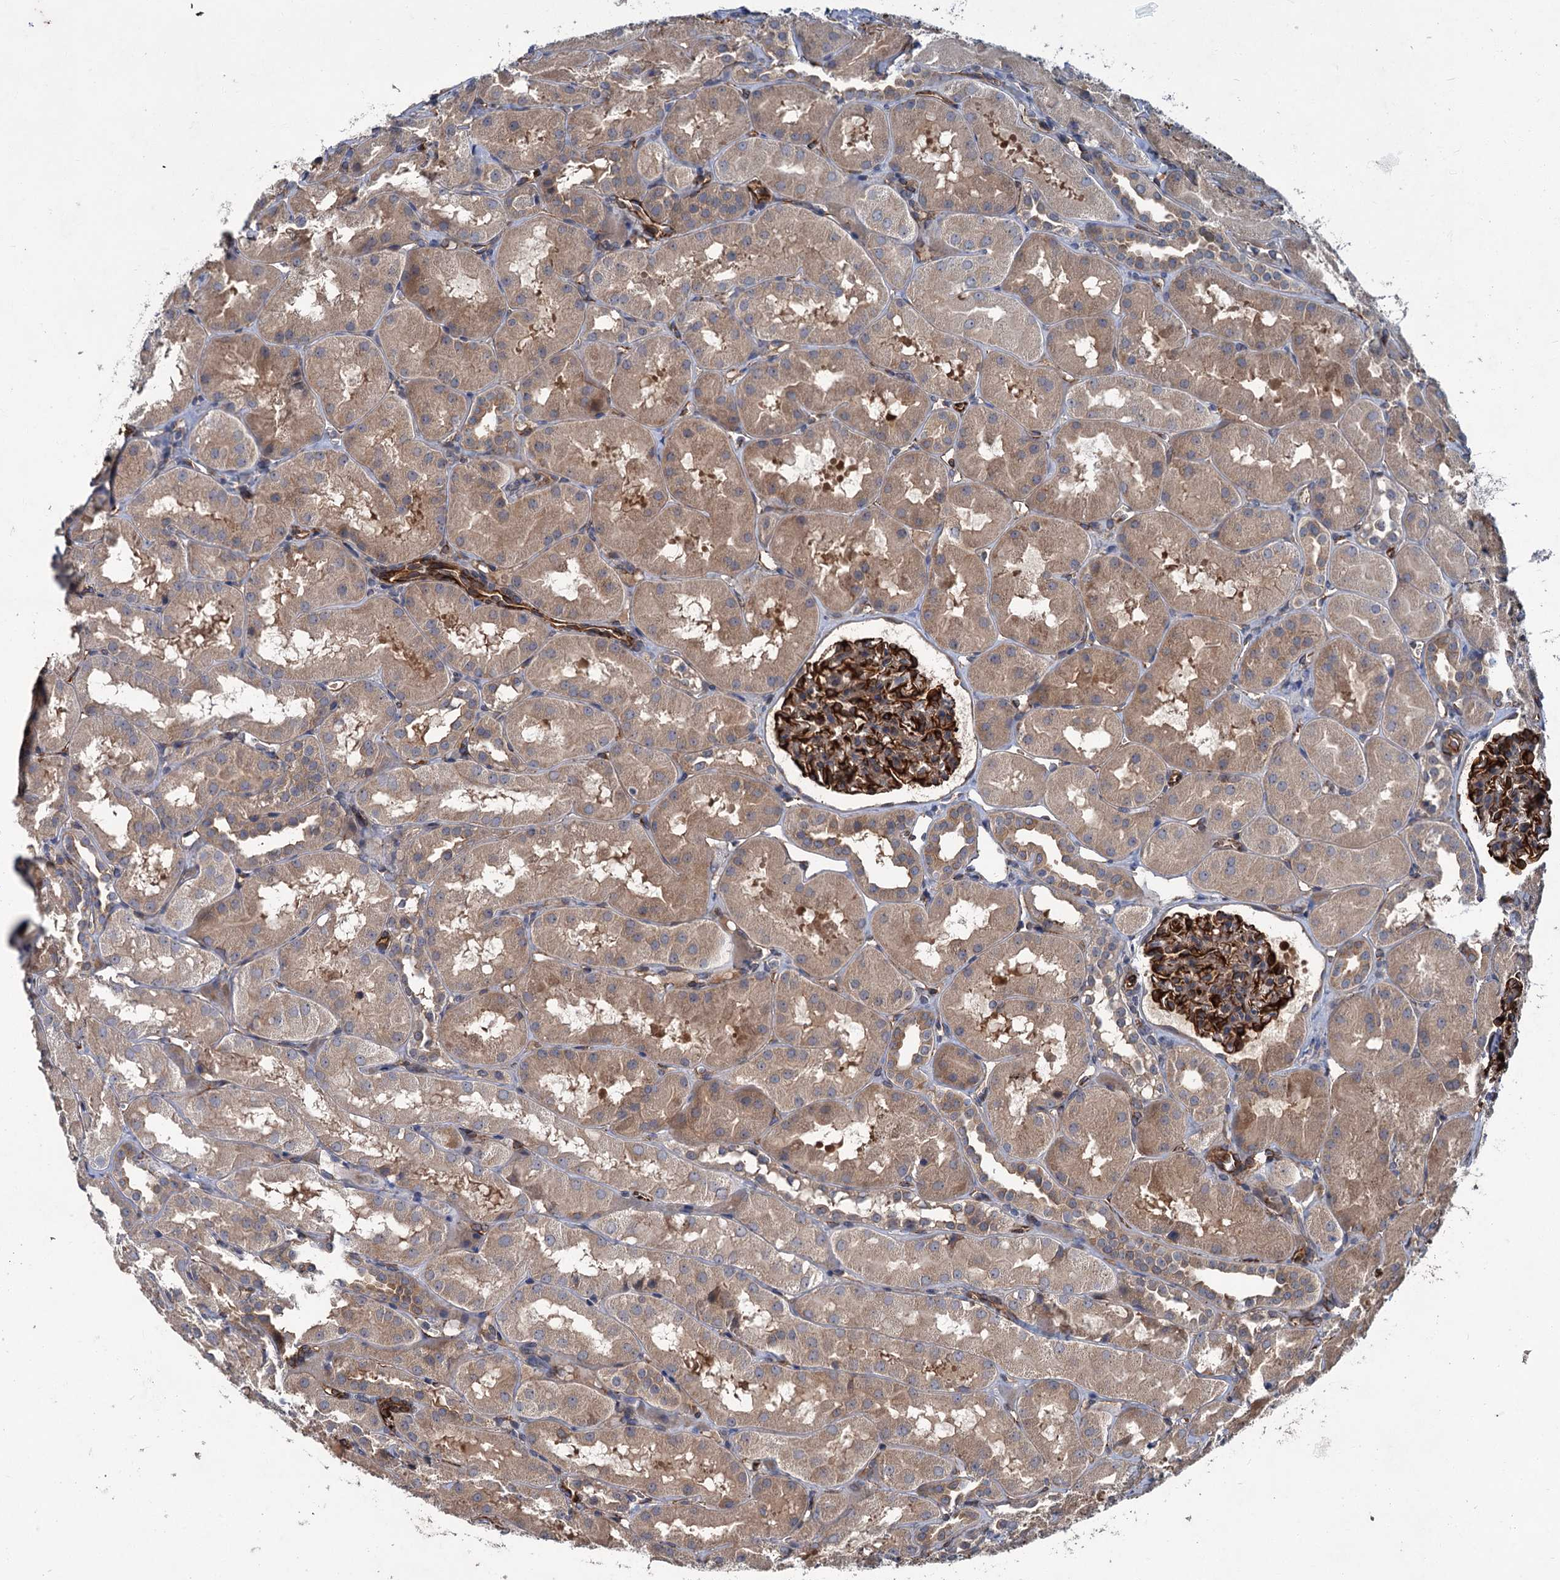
{"staining": {"intensity": "strong", "quantity": "25%-75%", "location": "cytoplasmic/membranous"}, "tissue": "kidney", "cell_type": "Cells in glomeruli", "image_type": "normal", "snomed": [{"axis": "morphology", "description": "Normal tissue, NOS"}, {"axis": "topography", "description": "Kidney"}, {"axis": "topography", "description": "Urinary bladder"}], "caption": "Immunohistochemistry (IHC) micrograph of normal human kidney stained for a protein (brown), which demonstrates high levels of strong cytoplasmic/membranous positivity in about 25%-75% of cells in glomeruli.", "gene": "PKN2", "patient": {"sex": "male", "age": 16}}